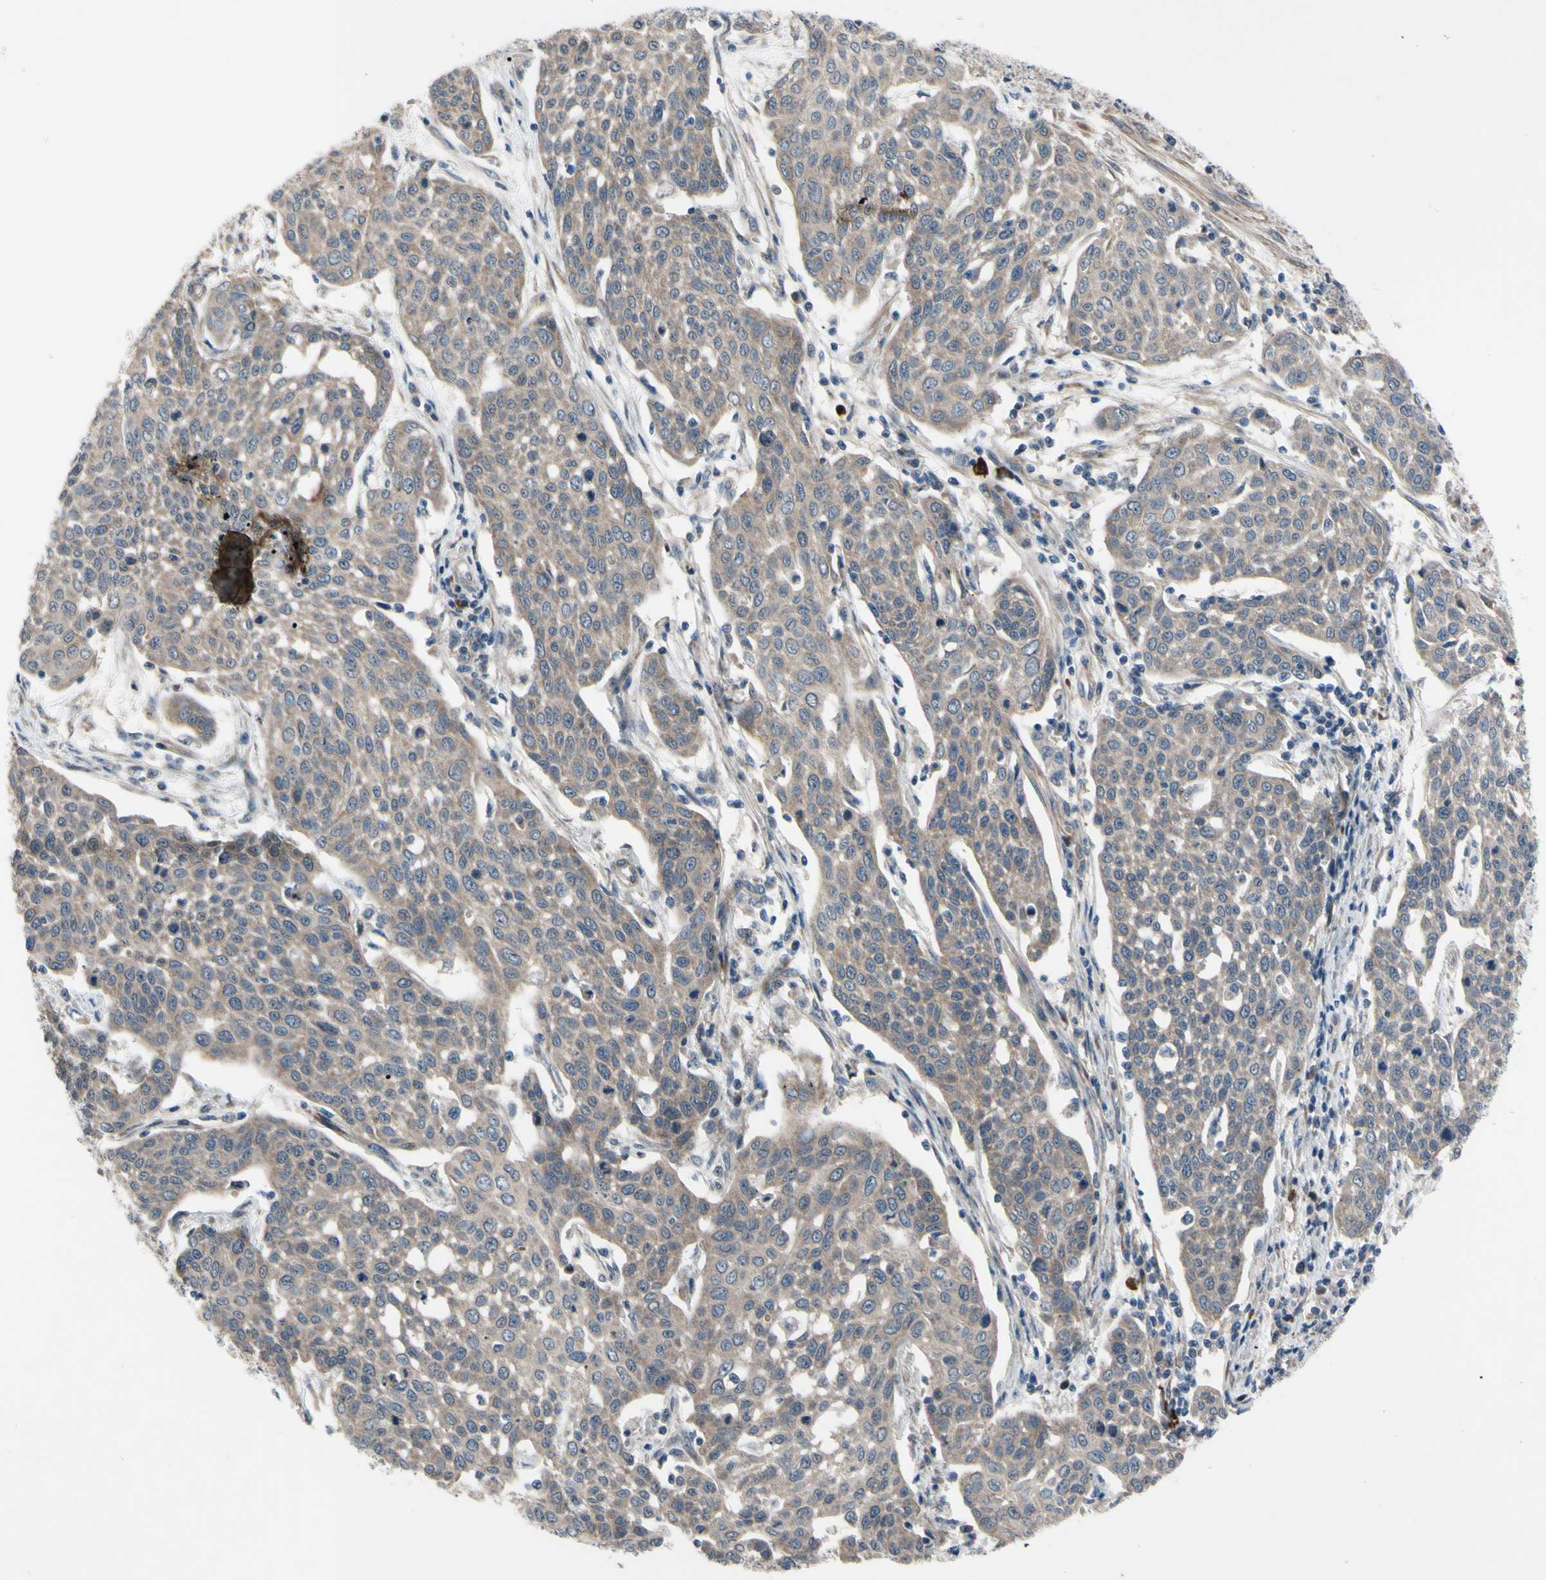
{"staining": {"intensity": "weak", "quantity": ">75%", "location": "cytoplasmic/membranous"}, "tissue": "cervical cancer", "cell_type": "Tumor cells", "image_type": "cancer", "snomed": [{"axis": "morphology", "description": "Squamous cell carcinoma, NOS"}, {"axis": "topography", "description": "Cervix"}], "caption": "Tumor cells exhibit weak cytoplasmic/membranous expression in about >75% of cells in cervical cancer (squamous cell carcinoma).", "gene": "SVIL", "patient": {"sex": "female", "age": 34}}